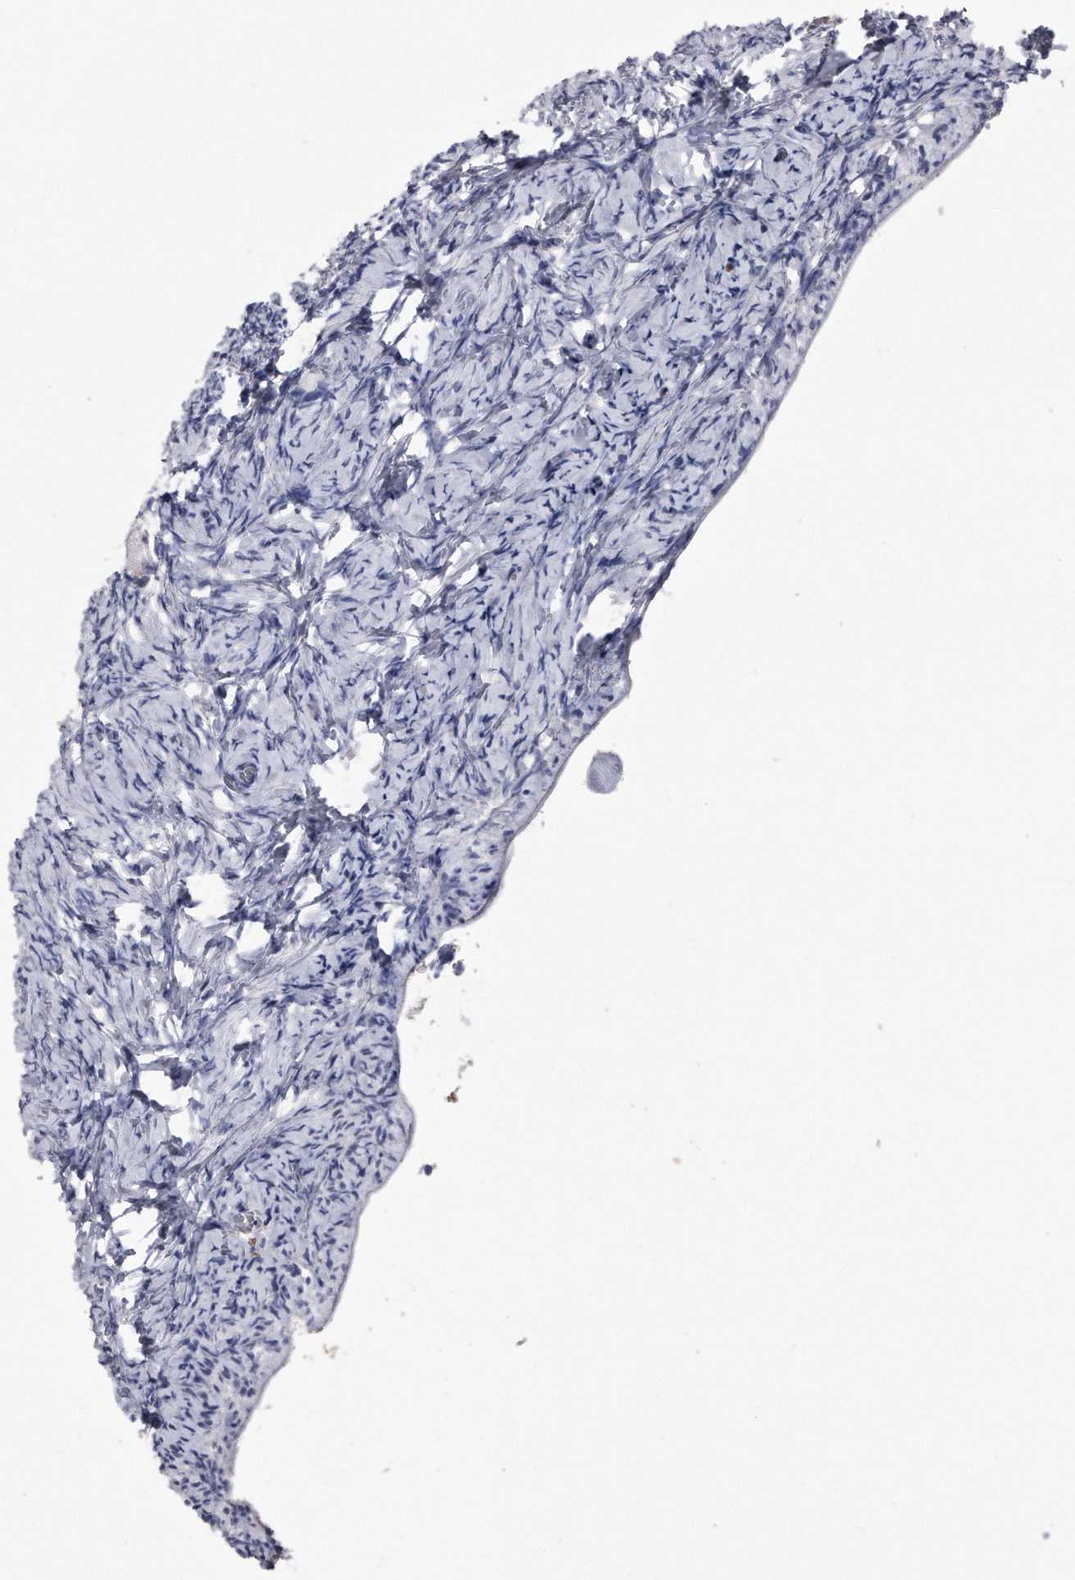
{"staining": {"intensity": "negative", "quantity": "none", "location": "none"}, "tissue": "ovary", "cell_type": "Follicle cells", "image_type": "normal", "snomed": [{"axis": "morphology", "description": "Normal tissue, NOS"}, {"axis": "topography", "description": "Ovary"}], "caption": "The micrograph exhibits no staining of follicle cells in benign ovary. (Brightfield microscopy of DAB immunohistochemistry at high magnification).", "gene": "KCTD8", "patient": {"sex": "female", "age": 27}}